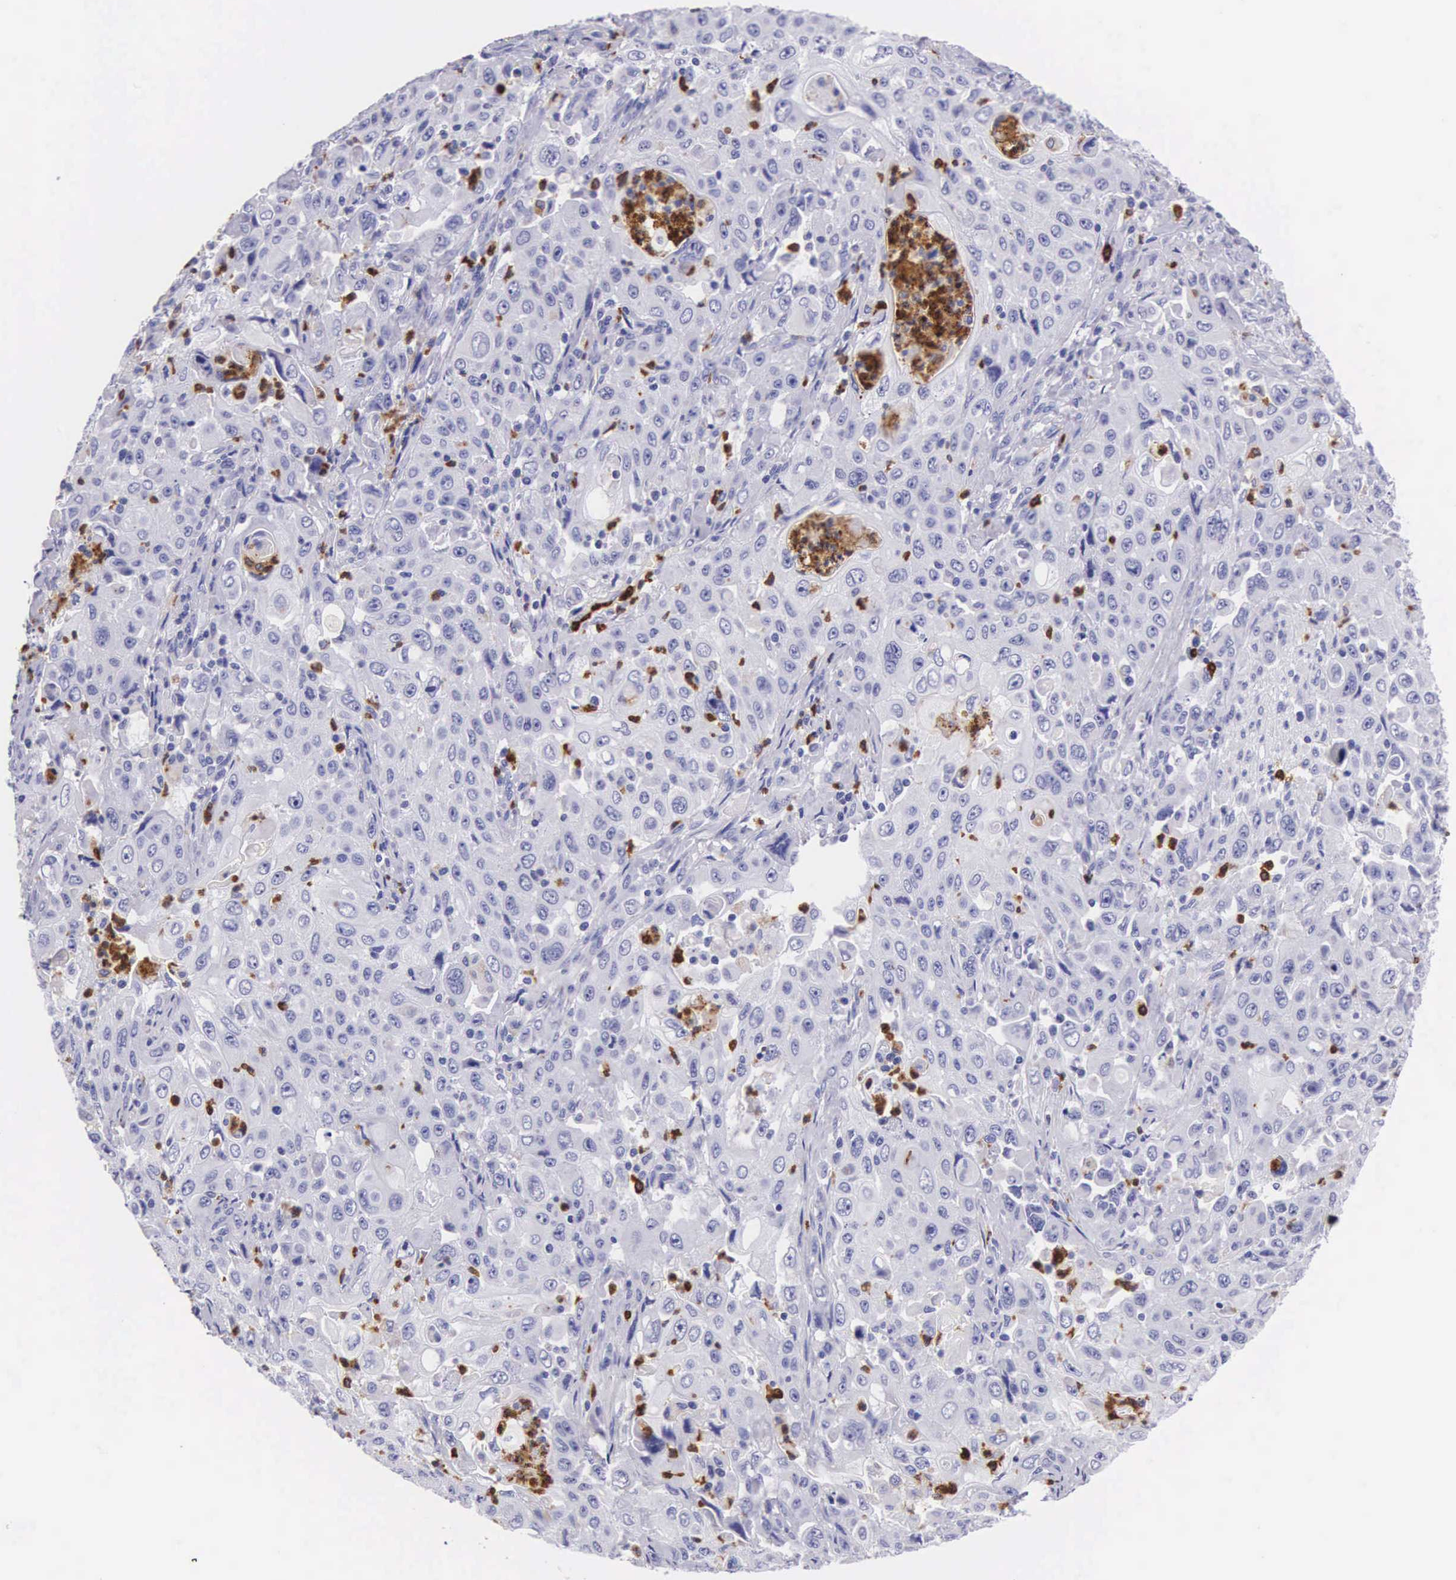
{"staining": {"intensity": "negative", "quantity": "none", "location": "none"}, "tissue": "pancreatic cancer", "cell_type": "Tumor cells", "image_type": "cancer", "snomed": [{"axis": "morphology", "description": "Adenocarcinoma, NOS"}, {"axis": "topography", "description": "Pancreas"}], "caption": "IHC micrograph of human pancreatic adenocarcinoma stained for a protein (brown), which displays no expression in tumor cells. (DAB (3,3'-diaminobenzidine) immunohistochemistry with hematoxylin counter stain).", "gene": "FCN1", "patient": {"sex": "male", "age": 70}}